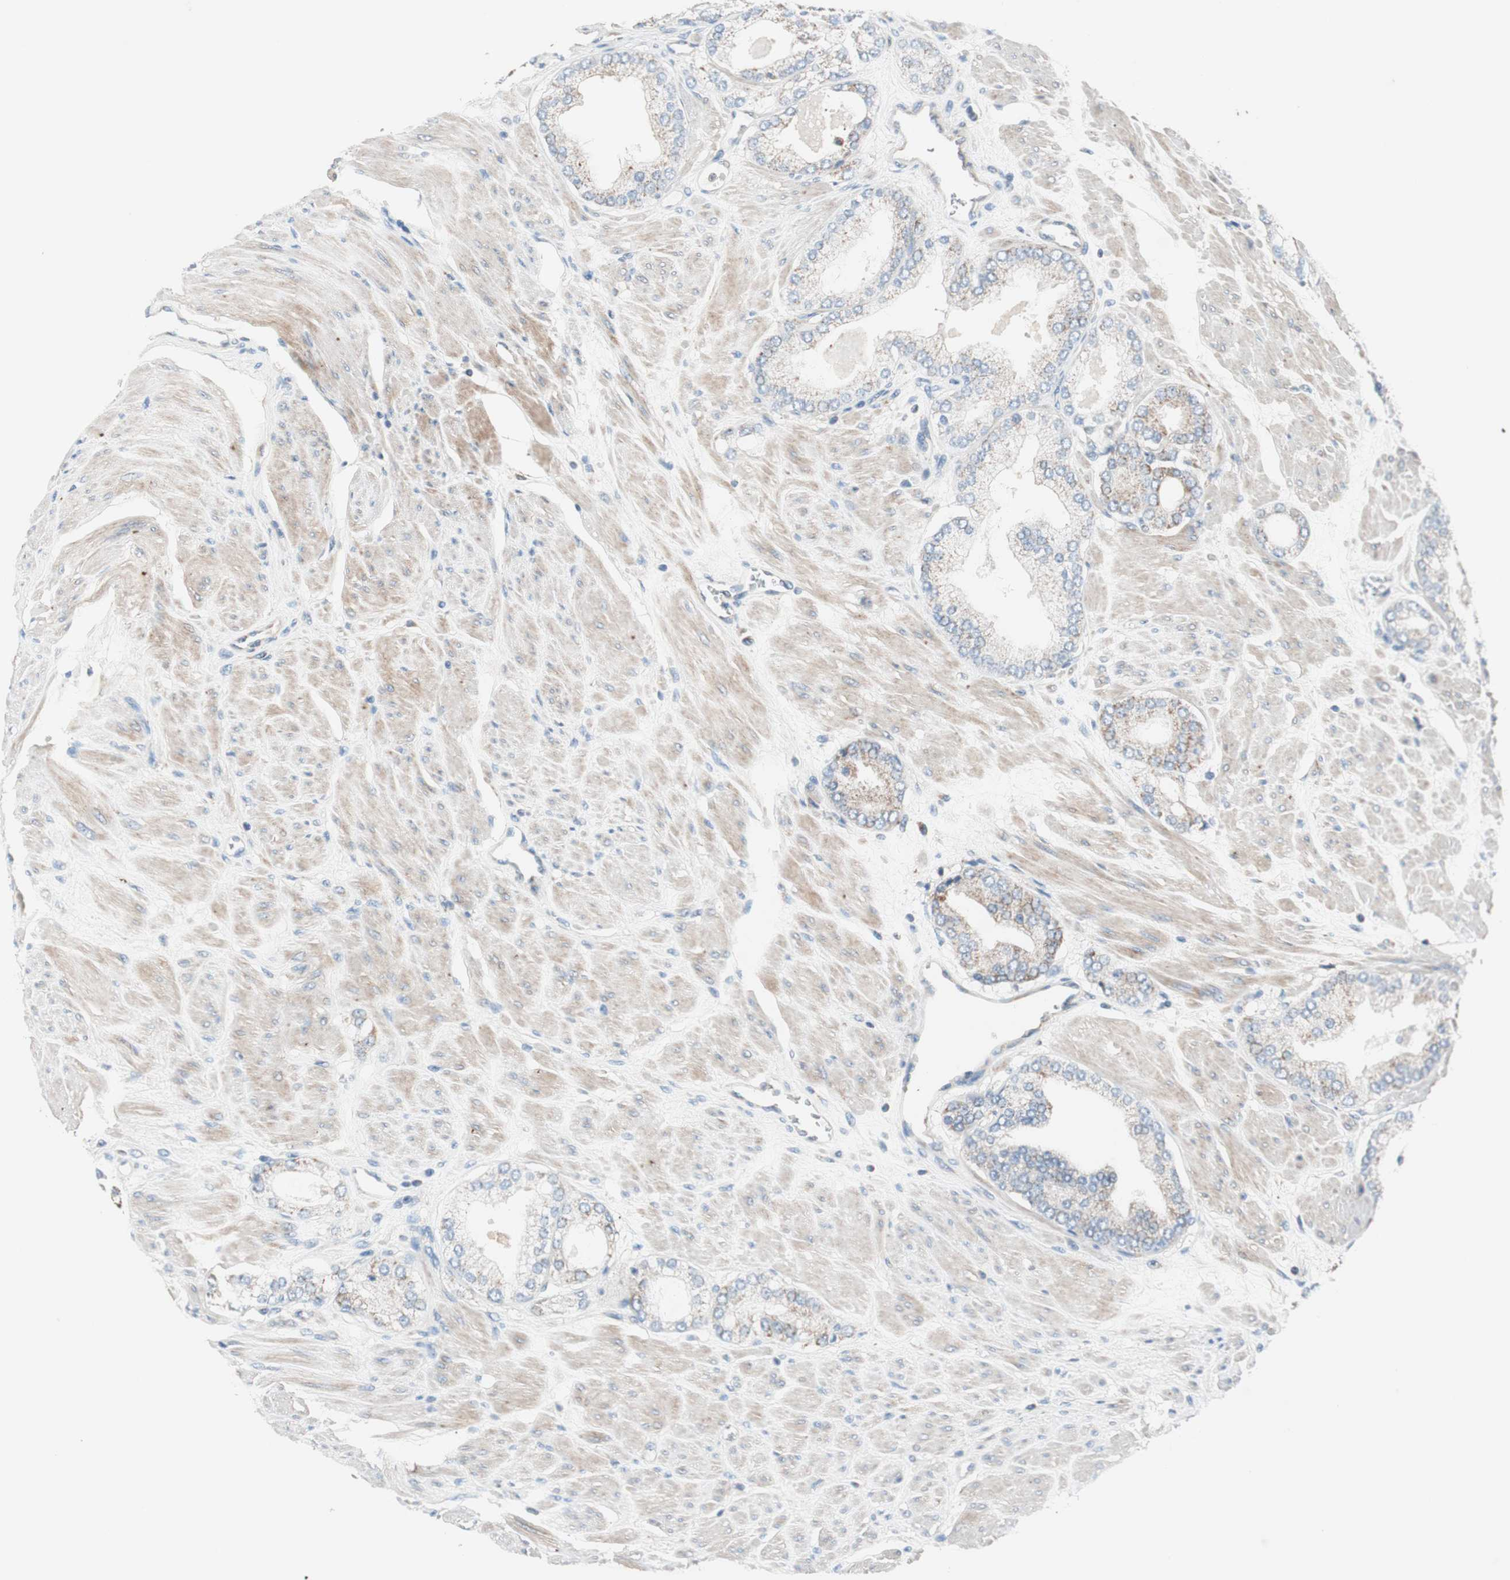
{"staining": {"intensity": "weak", "quantity": "25%-75%", "location": "cytoplasmic/membranous"}, "tissue": "prostate cancer", "cell_type": "Tumor cells", "image_type": "cancer", "snomed": [{"axis": "morphology", "description": "Adenocarcinoma, High grade"}, {"axis": "topography", "description": "Prostate"}], "caption": "This micrograph exhibits adenocarcinoma (high-grade) (prostate) stained with IHC to label a protein in brown. The cytoplasmic/membranous of tumor cells show weak positivity for the protein. Nuclei are counter-stained blue.", "gene": "HPN", "patient": {"sex": "male", "age": 61}}